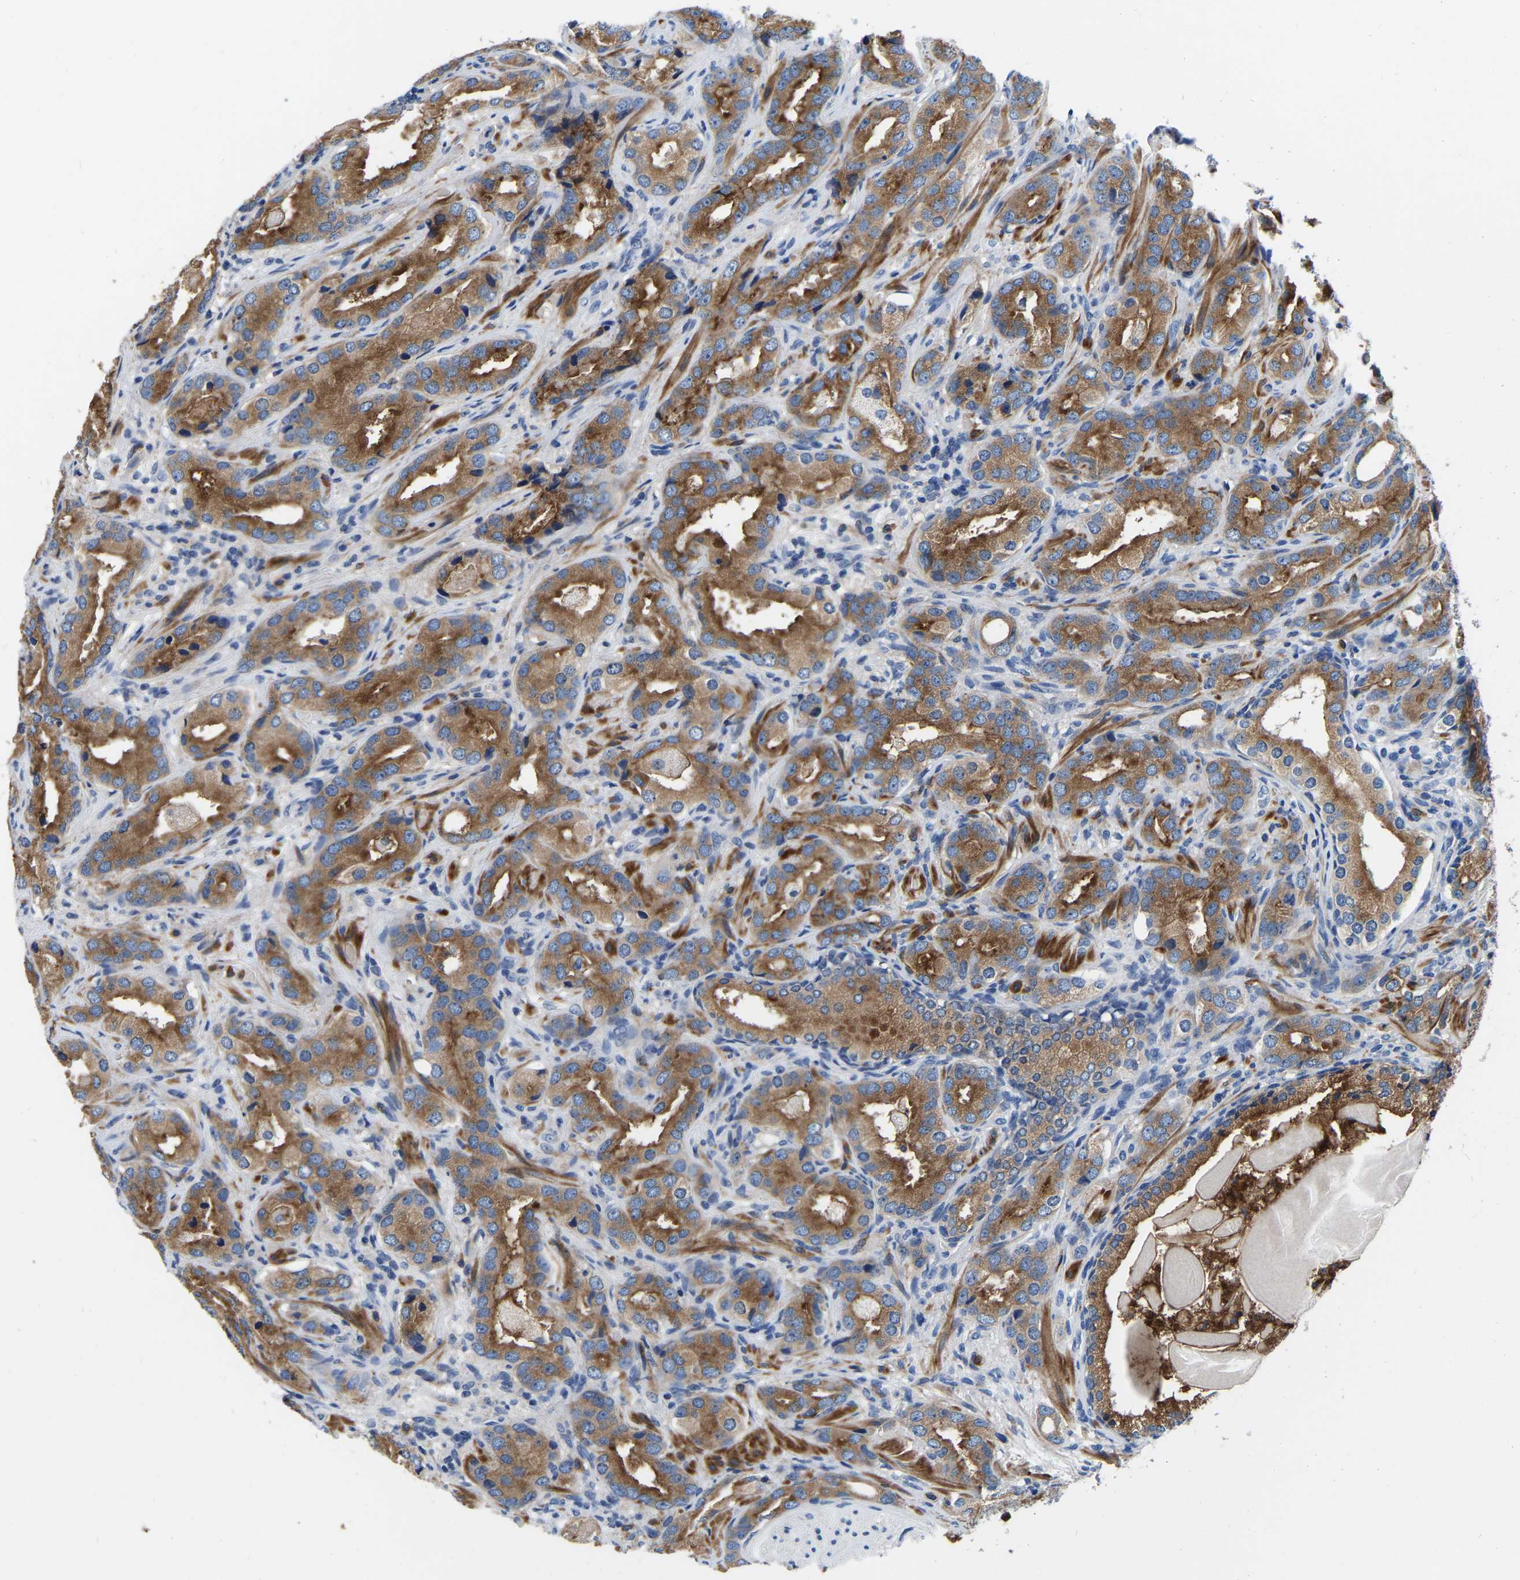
{"staining": {"intensity": "moderate", "quantity": ">75%", "location": "cytoplasmic/membranous"}, "tissue": "prostate cancer", "cell_type": "Tumor cells", "image_type": "cancer", "snomed": [{"axis": "morphology", "description": "Adenocarcinoma, High grade"}, {"axis": "topography", "description": "Prostate"}], "caption": "IHC histopathology image of neoplastic tissue: human prostate cancer stained using IHC exhibits medium levels of moderate protein expression localized specifically in the cytoplasmic/membranous of tumor cells, appearing as a cytoplasmic/membranous brown color.", "gene": "RAB27B", "patient": {"sex": "male", "age": 63}}